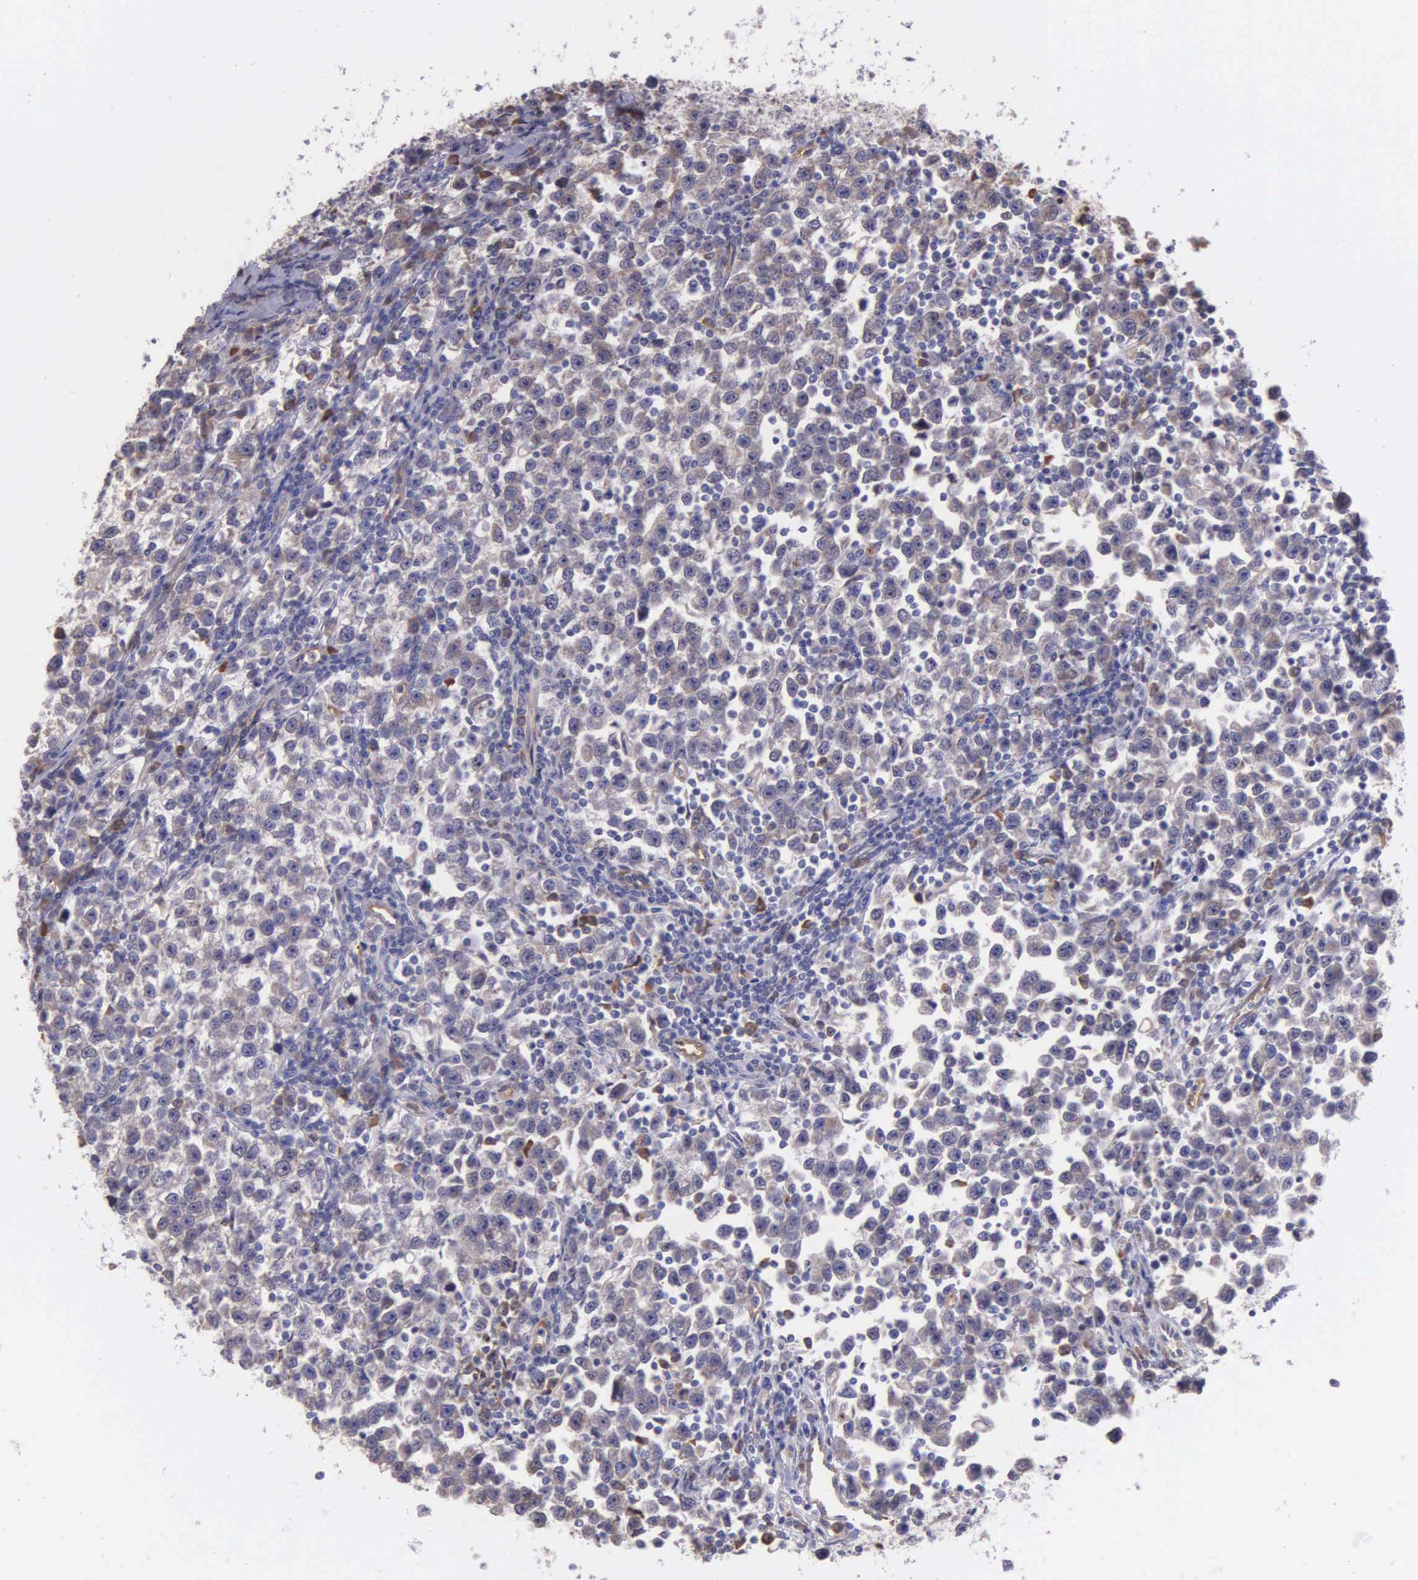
{"staining": {"intensity": "weak", "quantity": "25%-75%", "location": "cytoplasmic/membranous"}, "tissue": "testis cancer", "cell_type": "Tumor cells", "image_type": "cancer", "snomed": [{"axis": "morphology", "description": "Seminoma, NOS"}, {"axis": "topography", "description": "Testis"}], "caption": "There is low levels of weak cytoplasmic/membranous staining in tumor cells of testis seminoma, as demonstrated by immunohistochemical staining (brown color).", "gene": "ZC3H12B", "patient": {"sex": "male", "age": 43}}